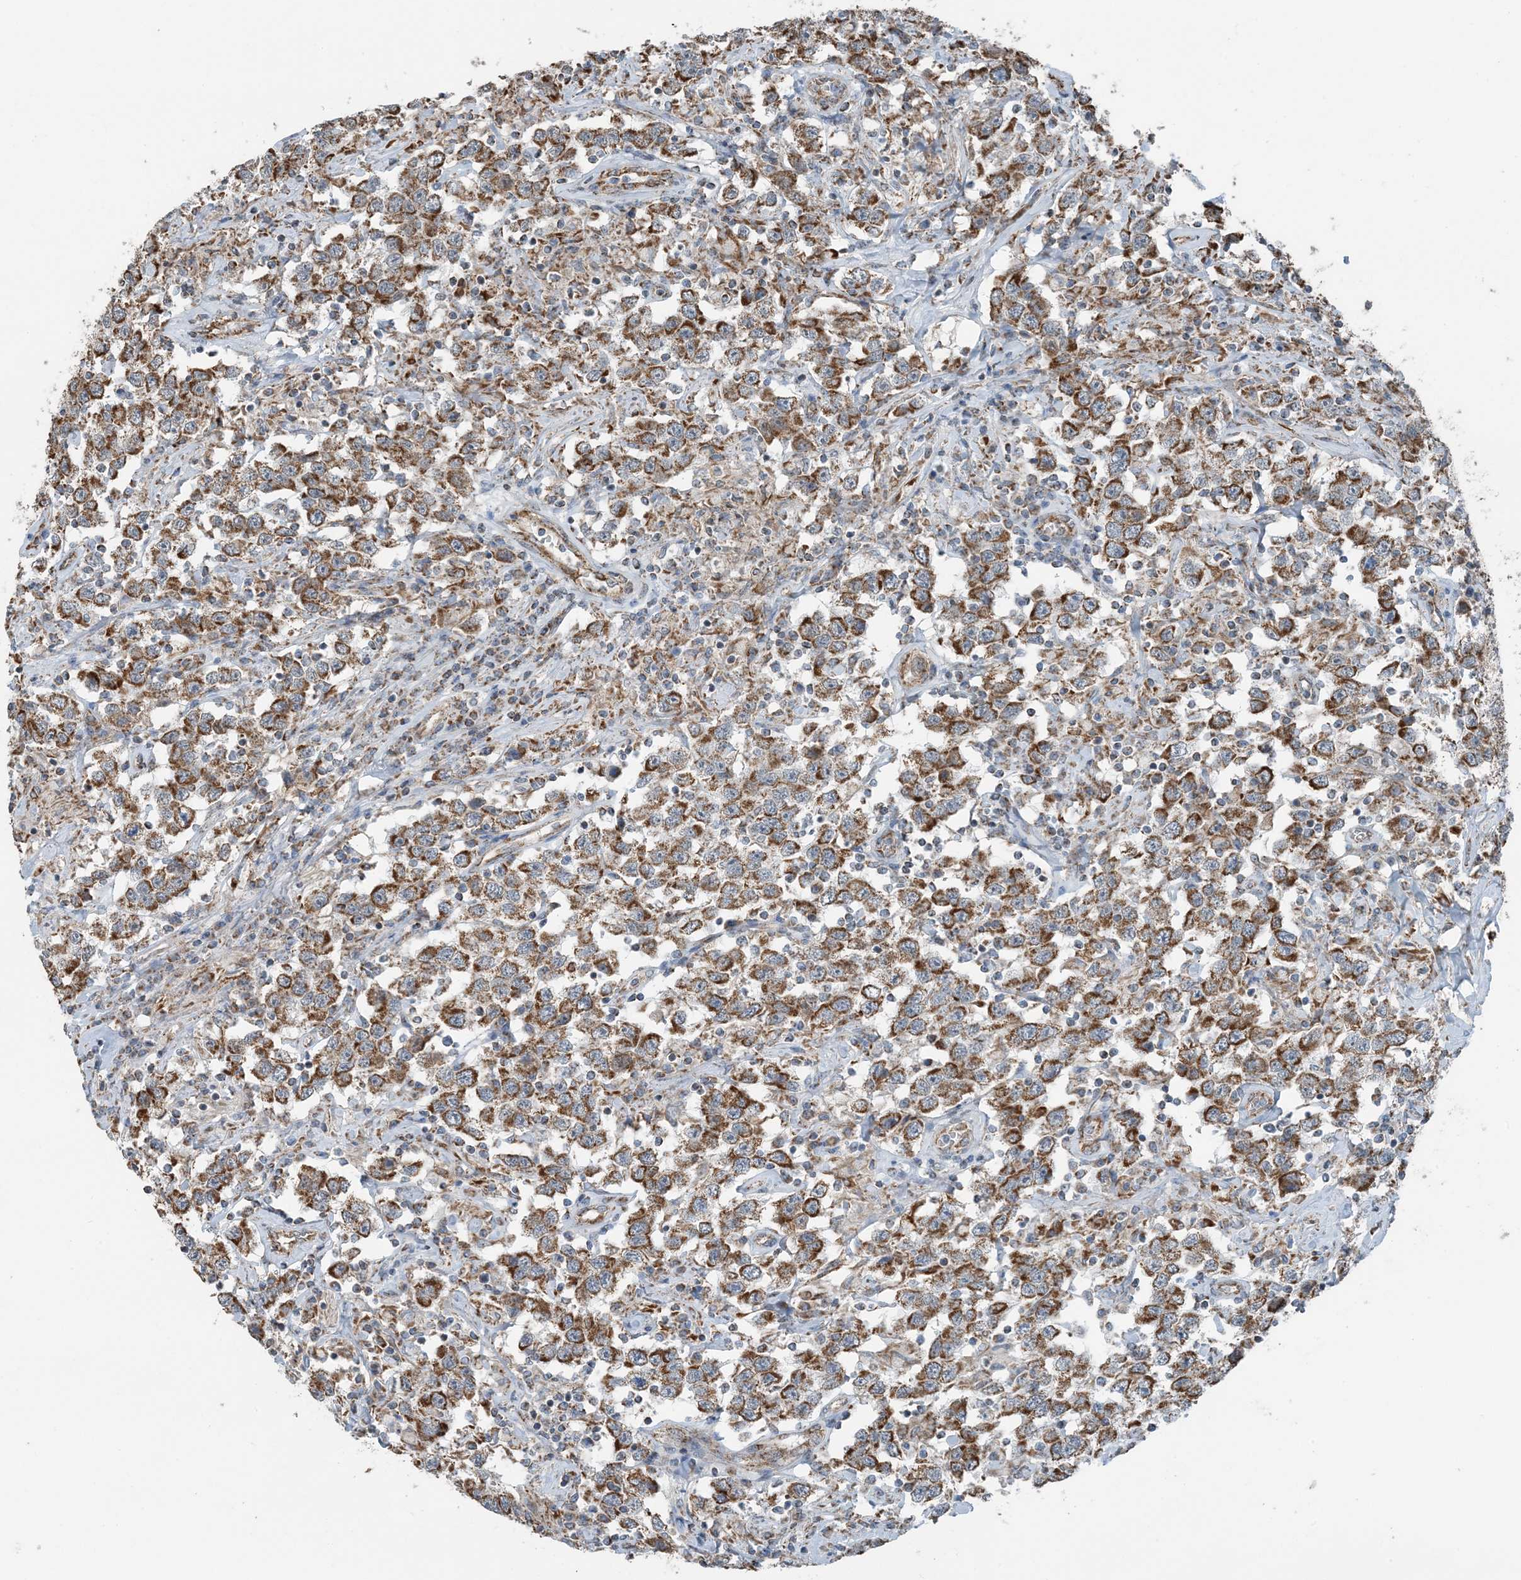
{"staining": {"intensity": "moderate", "quantity": ">75%", "location": "cytoplasmic/membranous"}, "tissue": "testis cancer", "cell_type": "Tumor cells", "image_type": "cancer", "snomed": [{"axis": "morphology", "description": "Seminoma, NOS"}, {"axis": "topography", "description": "Testis"}], "caption": "Moderate cytoplasmic/membranous protein staining is appreciated in approximately >75% of tumor cells in testis seminoma. (DAB = brown stain, brightfield microscopy at high magnification).", "gene": "PILRB", "patient": {"sex": "male", "age": 41}}